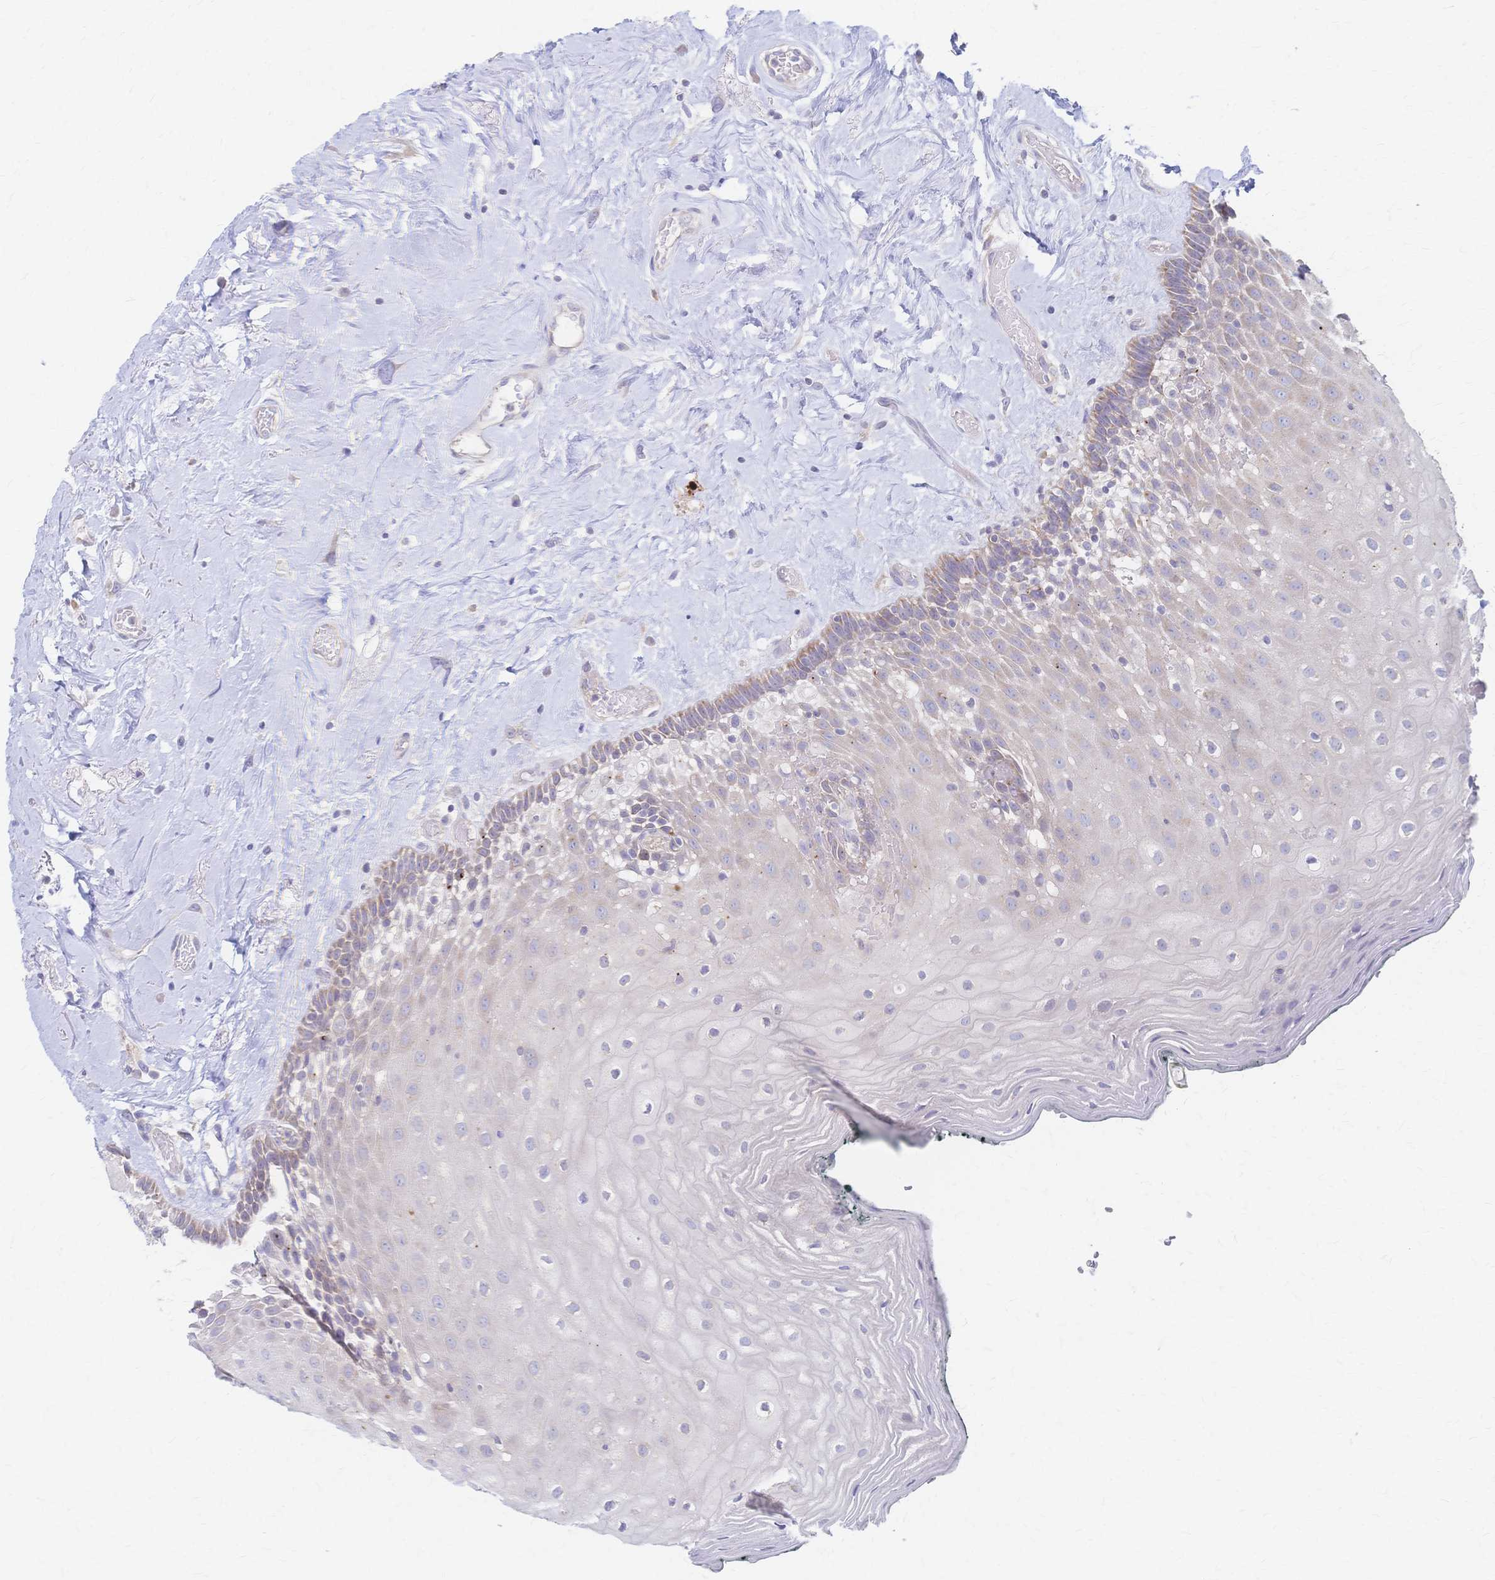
{"staining": {"intensity": "negative", "quantity": "none", "location": "none"}, "tissue": "oral mucosa", "cell_type": "Squamous epithelial cells", "image_type": "normal", "snomed": [{"axis": "morphology", "description": "Normal tissue, NOS"}, {"axis": "morphology", "description": "Squamous cell carcinoma, NOS"}, {"axis": "topography", "description": "Oral tissue"}, {"axis": "topography", "description": "Head-Neck"}], "caption": "IHC of unremarkable oral mucosa displays no positivity in squamous epithelial cells.", "gene": "CYB5A", "patient": {"sex": "male", "age": 64}}